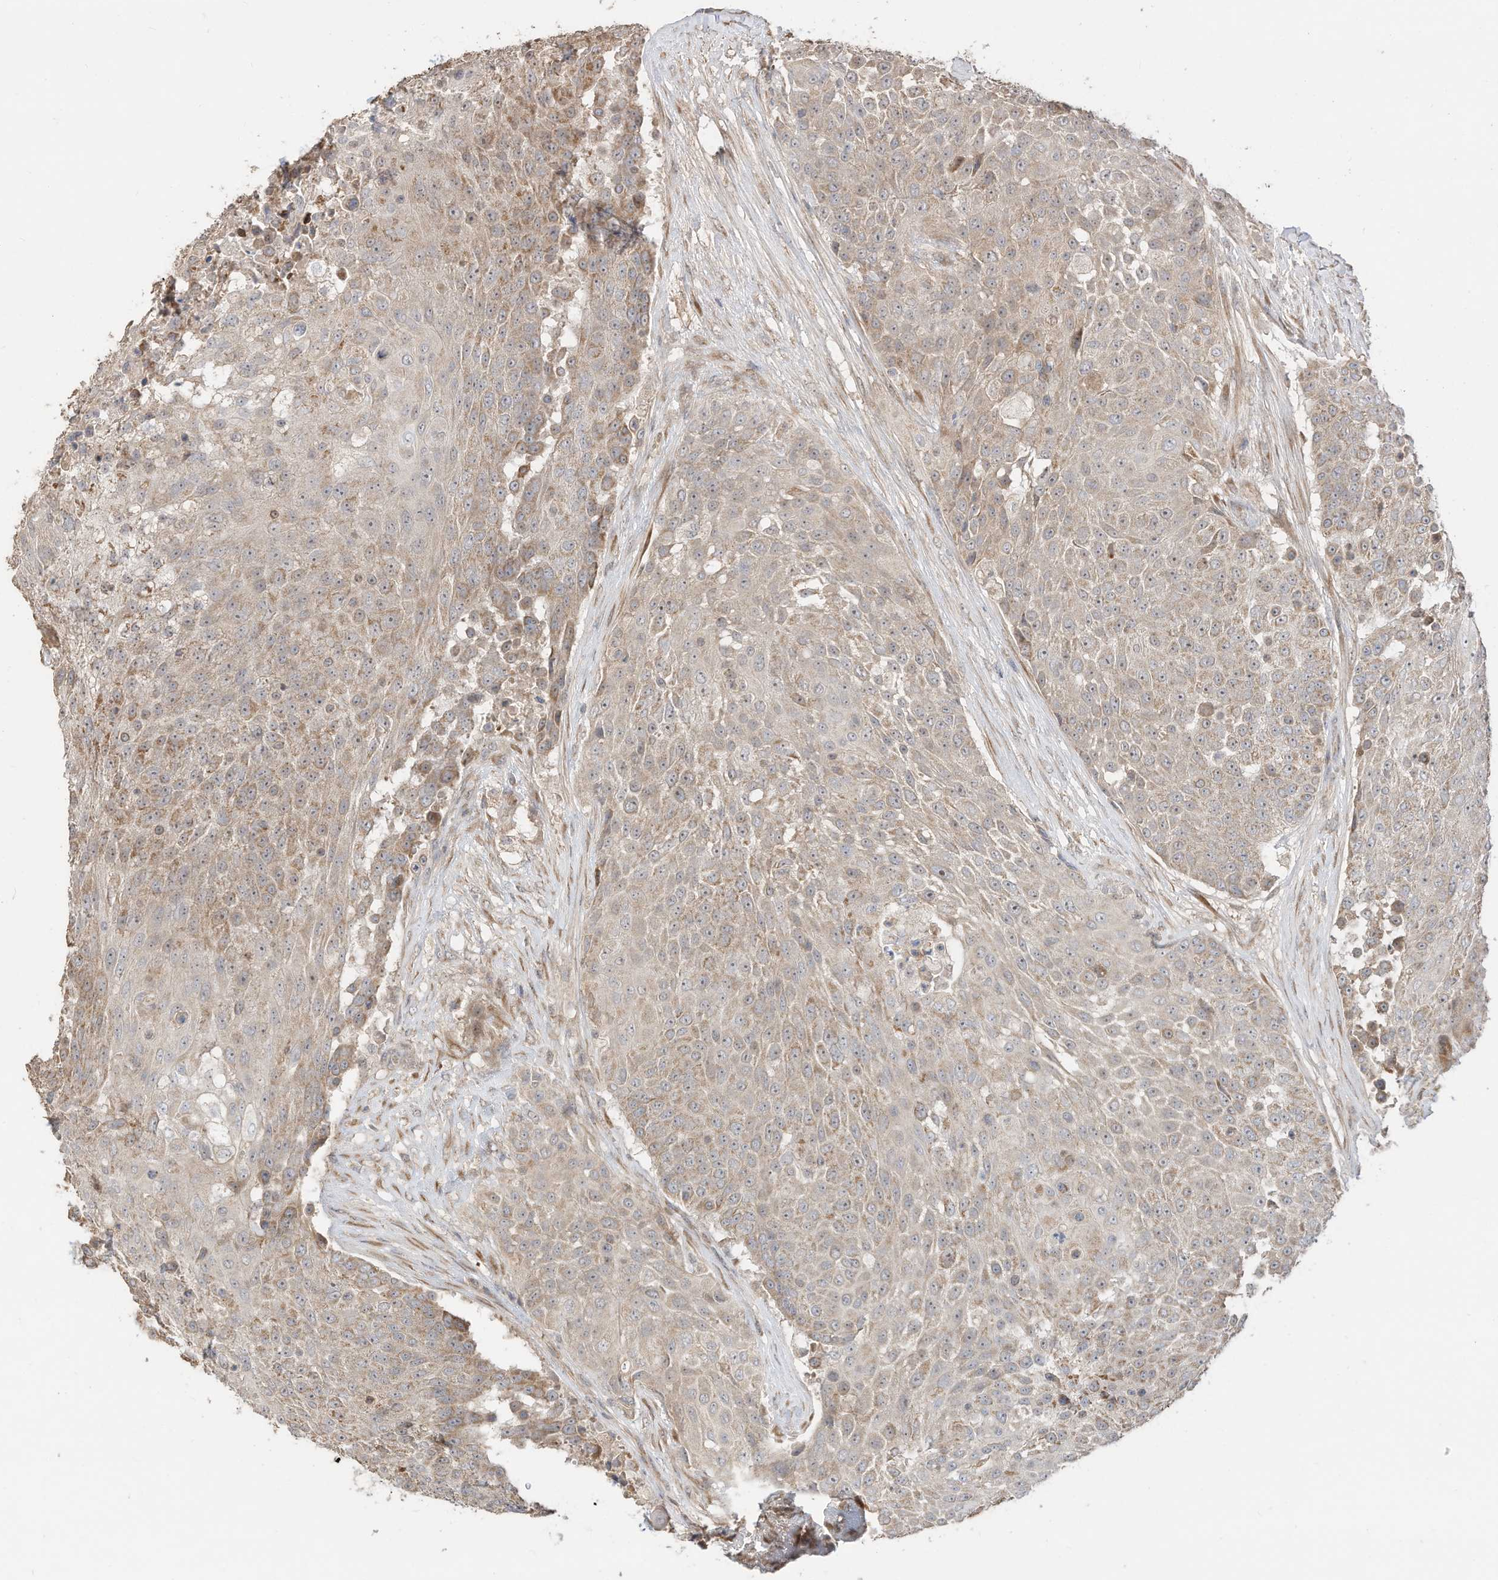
{"staining": {"intensity": "moderate", "quantity": "<25%", "location": "cytoplasmic/membranous"}, "tissue": "urothelial cancer", "cell_type": "Tumor cells", "image_type": "cancer", "snomed": [{"axis": "morphology", "description": "Urothelial carcinoma, High grade"}, {"axis": "topography", "description": "Urinary bladder"}], "caption": "Immunohistochemistry (IHC) of urothelial cancer exhibits low levels of moderate cytoplasmic/membranous staining in about <25% of tumor cells. (Brightfield microscopy of DAB IHC at high magnification).", "gene": "CAGE1", "patient": {"sex": "female", "age": 63}}